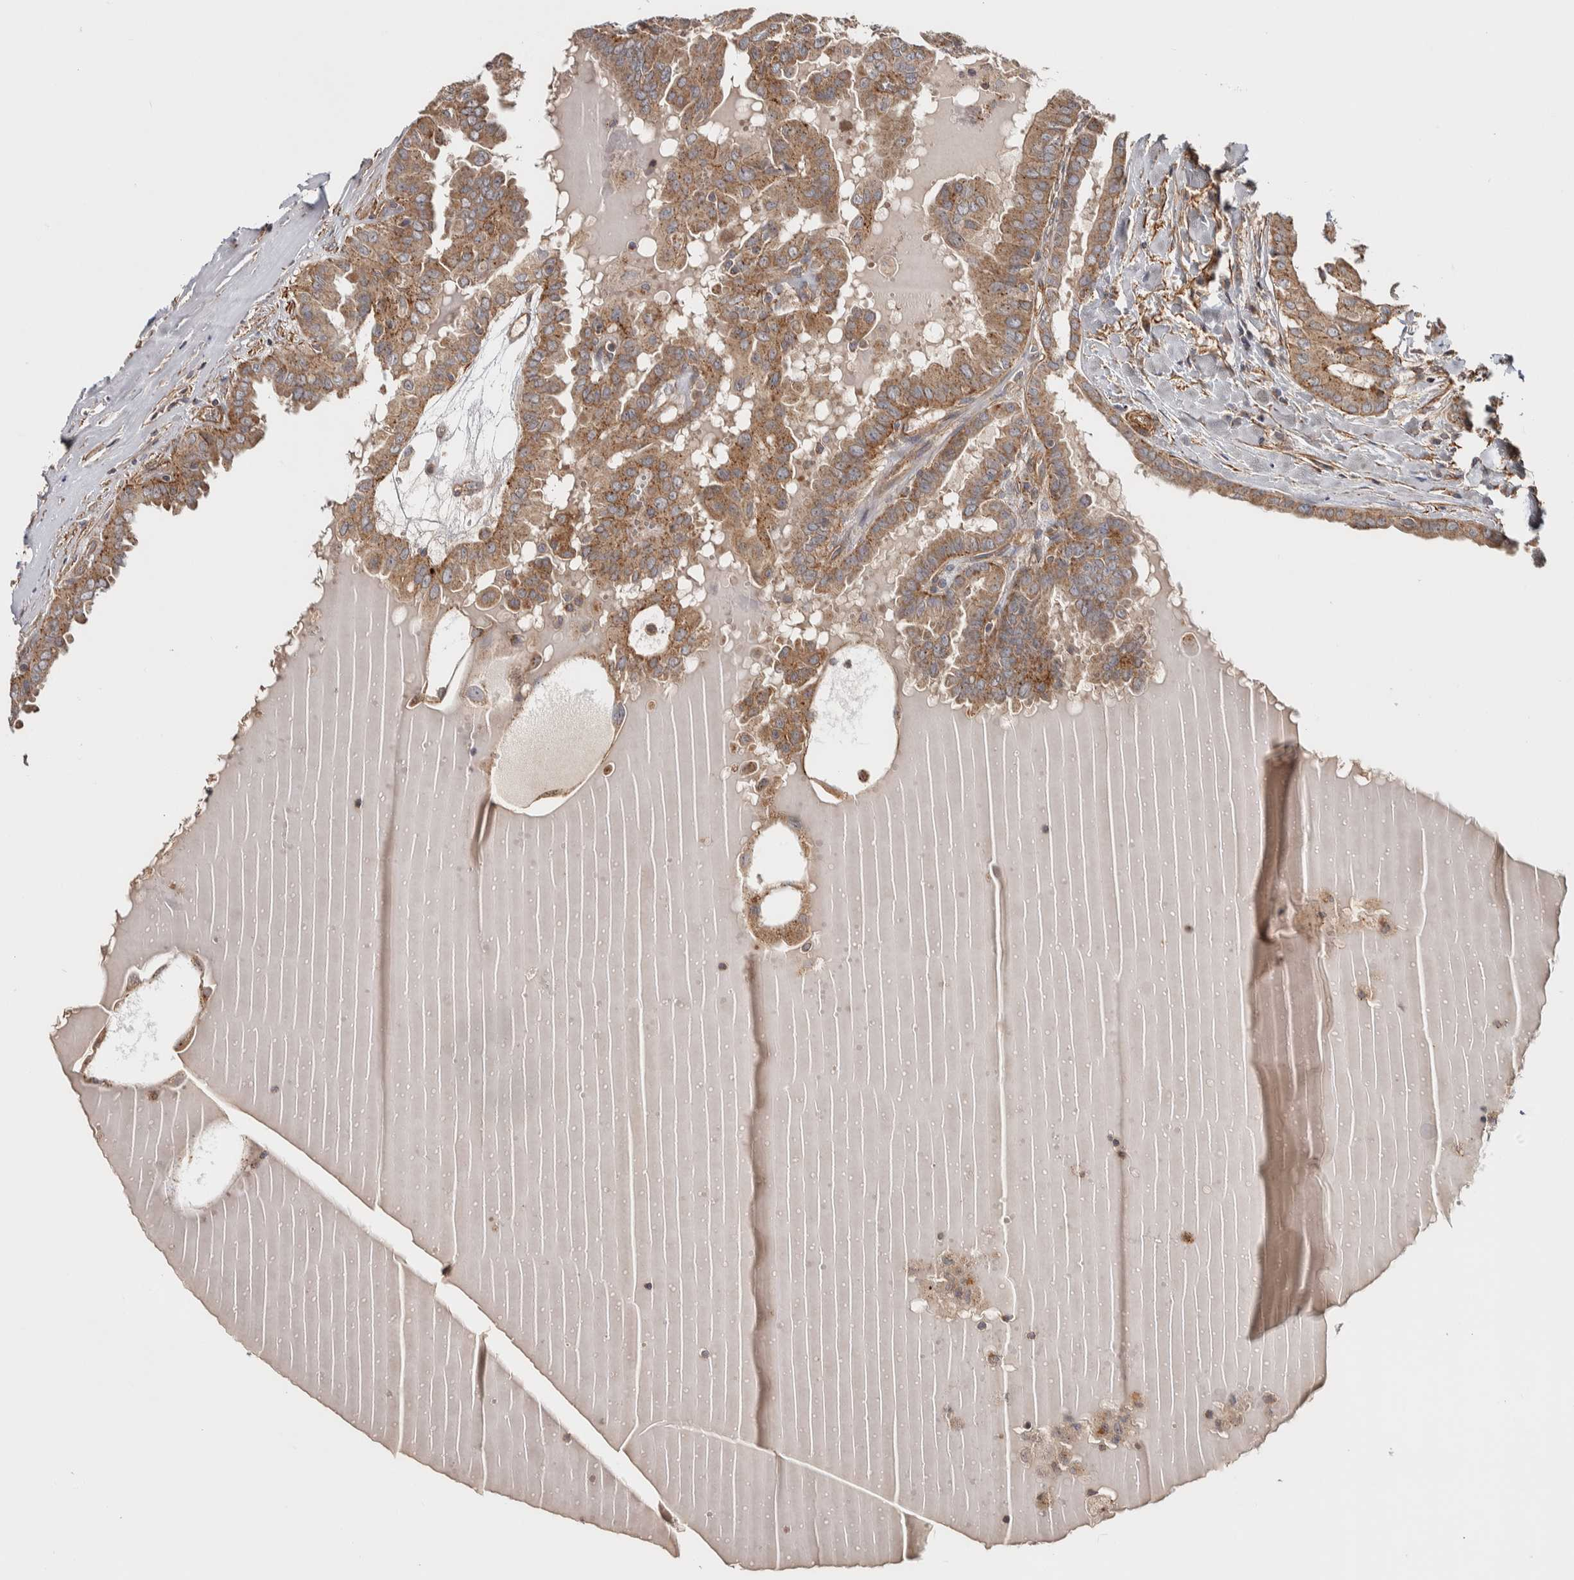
{"staining": {"intensity": "moderate", "quantity": ">75%", "location": "cytoplasmic/membranous"}, "tissue": "thyroid cancer", "cell_type": "Tumor cells", "image_type": "cancer", "snomed": [{"axis": "morphology", "description": "Papillary adenocarcinoma, NOS"}, {"axis": "topography", "description": "Thyroid gland"}], "caption": "Moderate cytoplasmic/membranous protein positivity is appreciated in about >75% of tumor cells in papillary adenocarcinoma (thyroid).", "gene": "CHMP4C", "patient": {"sex": "male", "age": 33}}